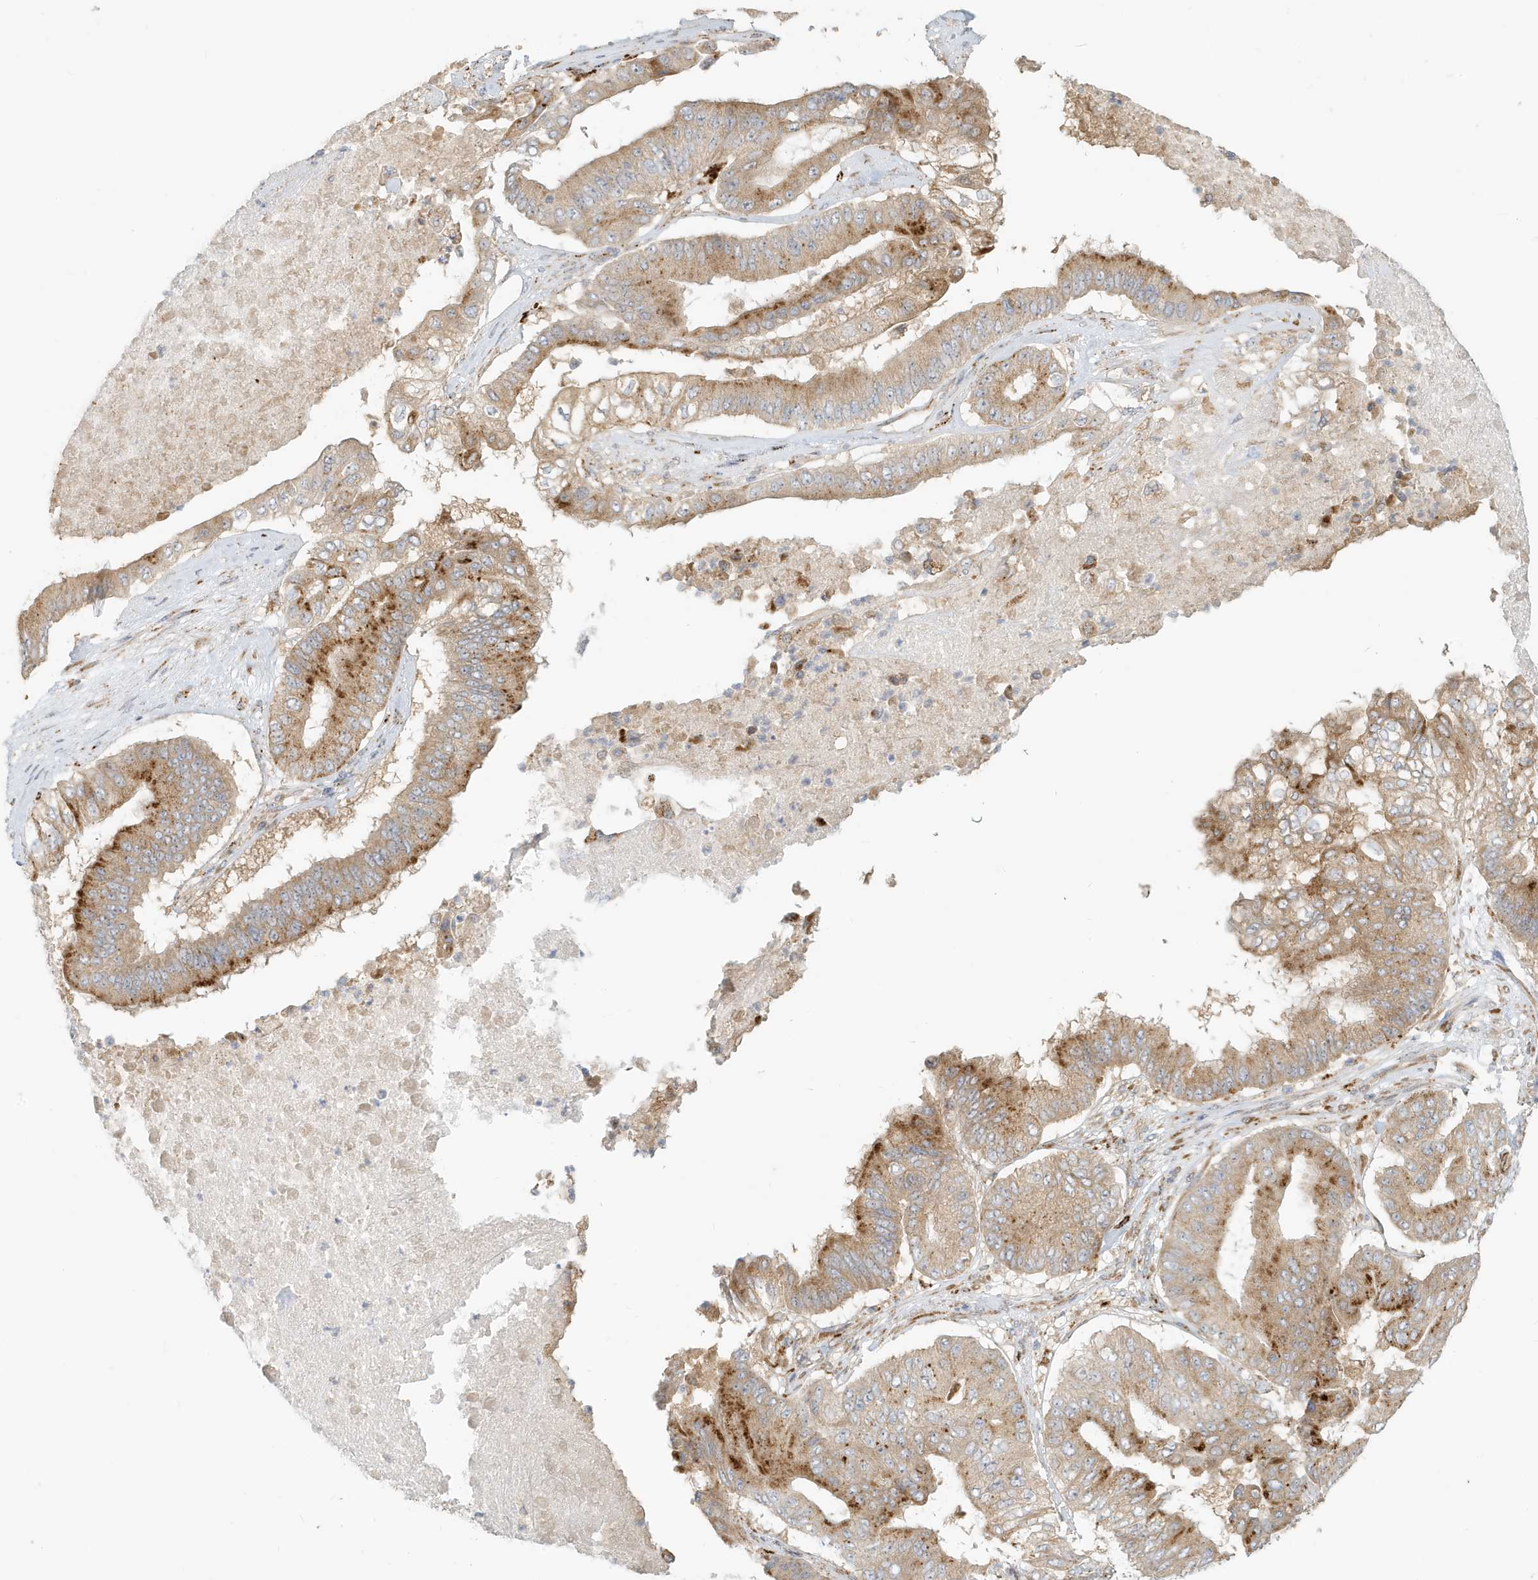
{"staining": {"intensity": "moderate", "quantity": ">75%", "location": "cytoplasmic/membranous"}, "tissue": "pancreatic cancer", "cell_type": "Tumor cells", "image_type": "cancer", "snomed": [{"axis": "morphology", "description": "Adenocarcinoma, NOS"}, {"axis": "topography", "description": "Pancreas"}], "caption": "Moderate cytoplasmic/membranous positivity is identified in about >75% of tumor cells in pancreatic adenocarcinoma.", "gene": "MCOLN1", "patient": {"sex": "female", "age": 77}}